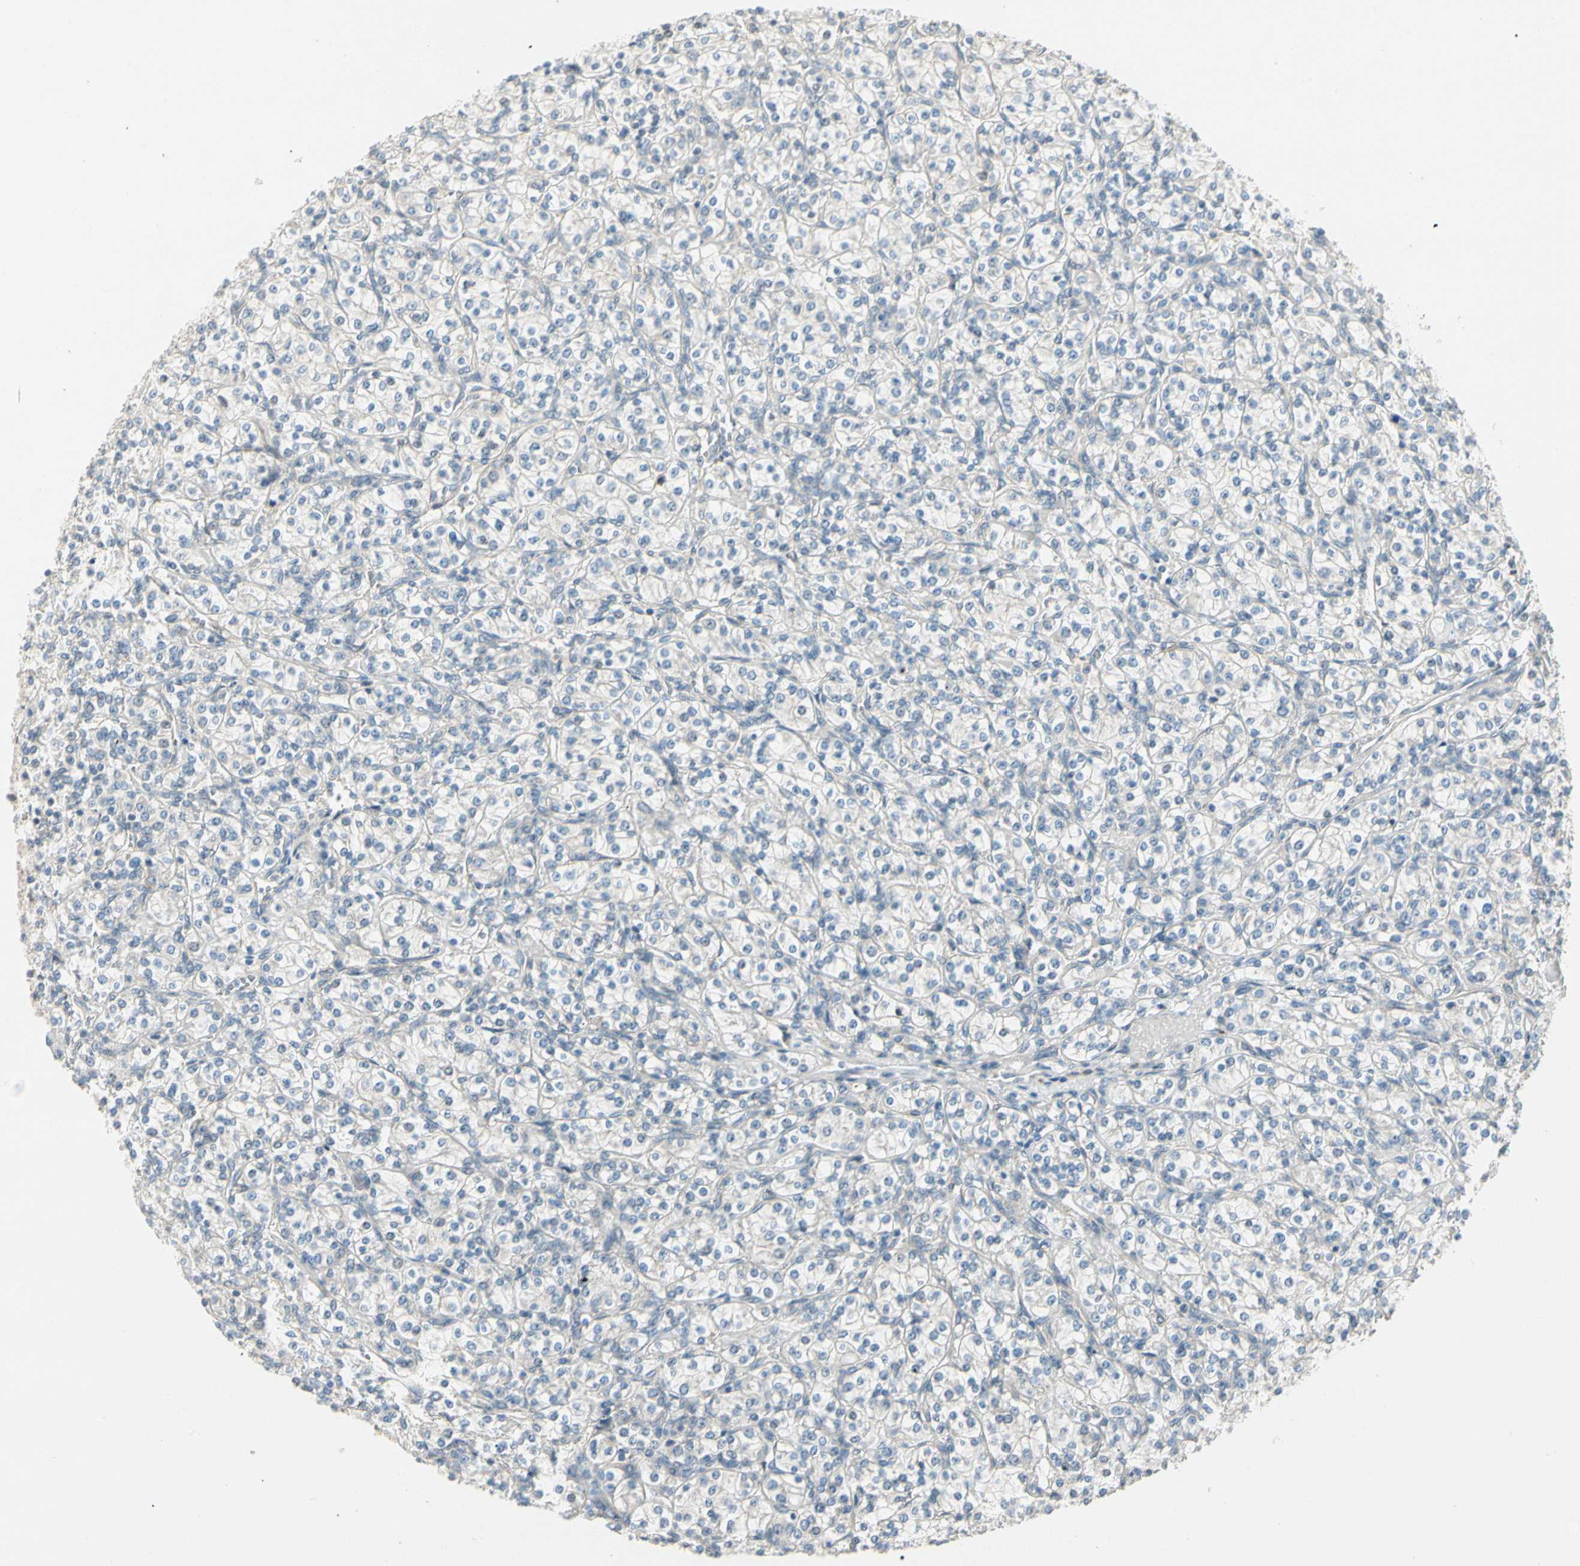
{"staining": {"intensity": "negative", "quantity": "none", "location": "none"}, "tissue": "renal cancer", "cell_type": "Tumor cells", "image_type": "cancer", "snomed": [{"axis": "morphology", "description": "Adenocarcinoma, NOS"}, {"axis": "topography", "description": "Kidney"}], "caption": "Tumor cells show no significant staining in adenocarcinoma (renal).", "gene": "PCDHB15", "patient": {"sex": "male", "age": 77}}